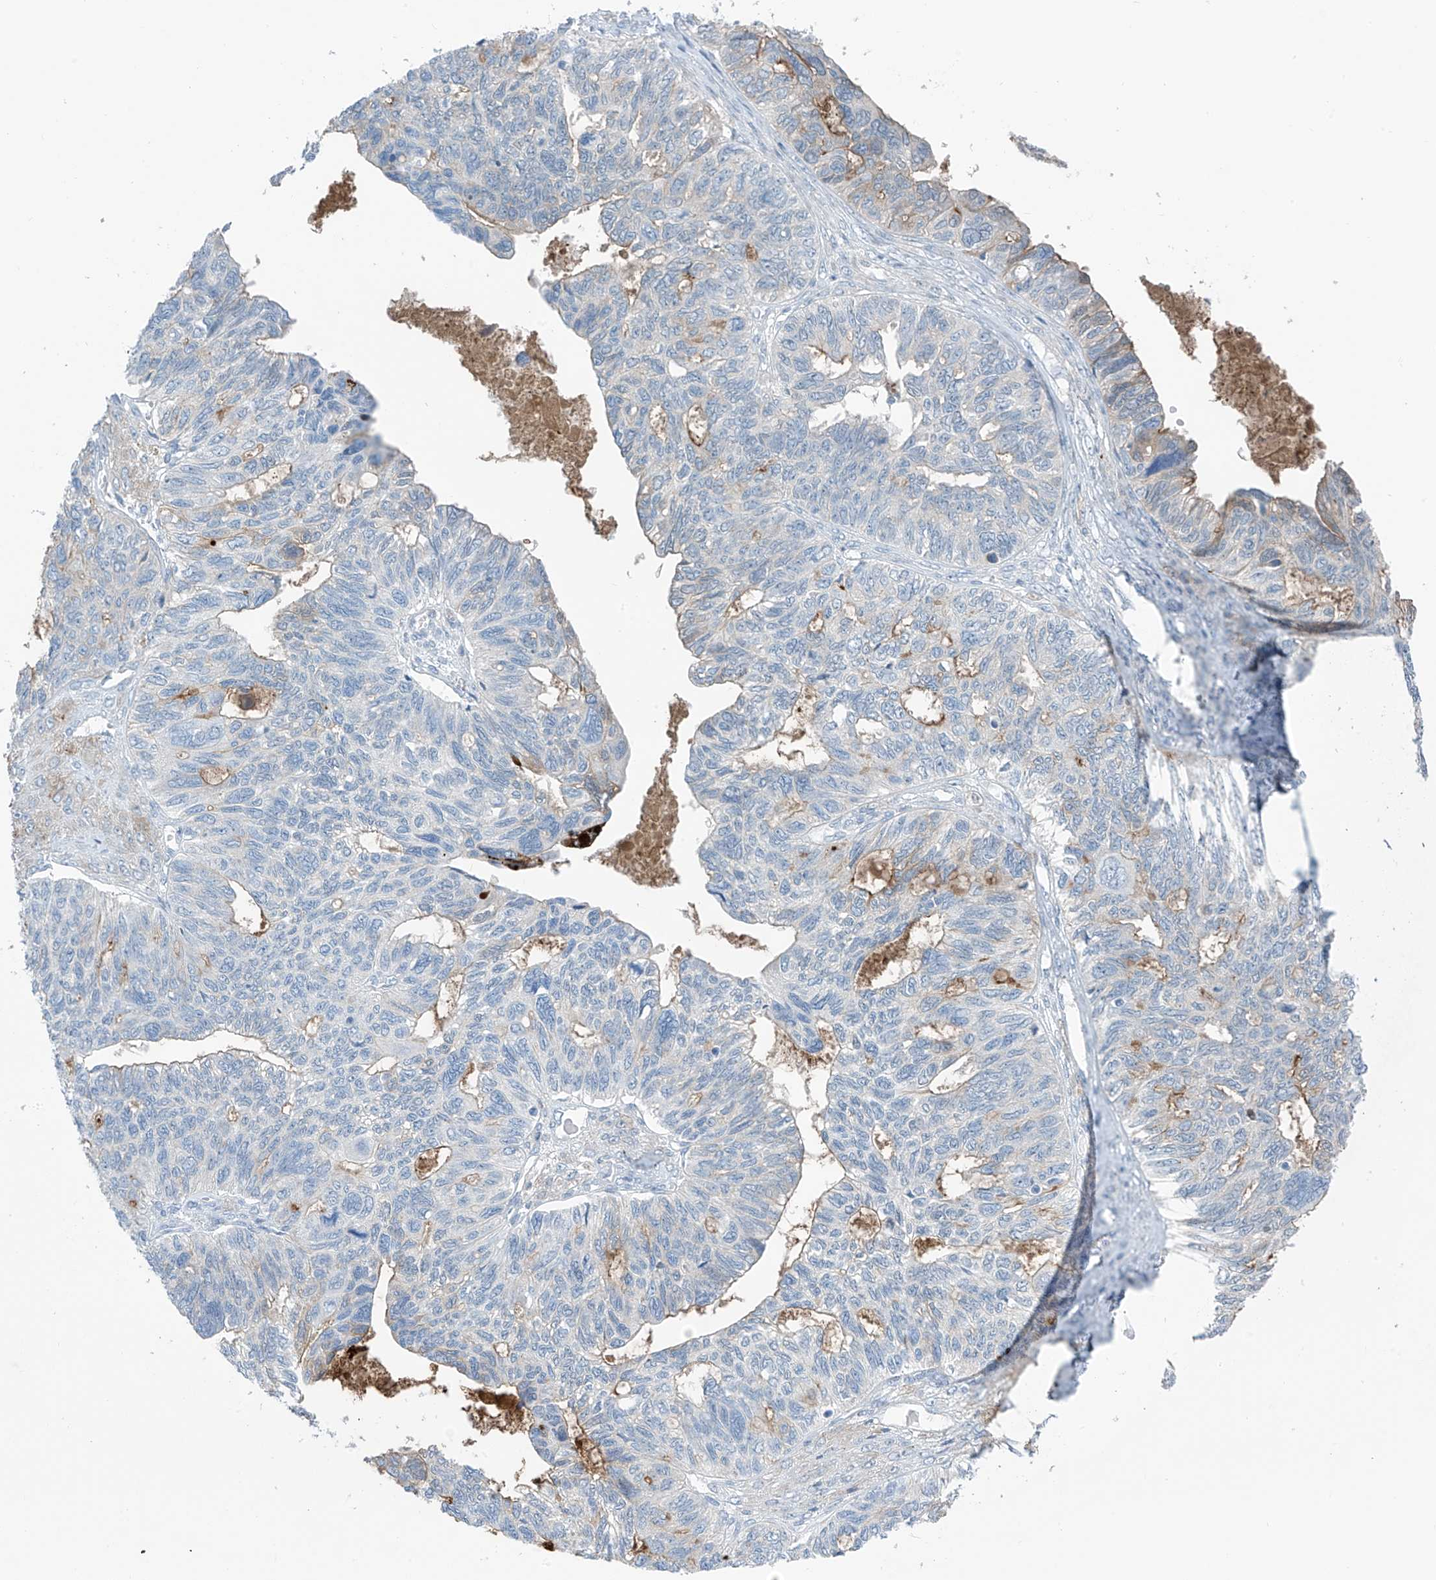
{"staining": {"intensity": "negative", "quantity": "none", "location": "none"}, "tissue": "ovarian cancer", "cell_type": "Tumor cells", "image_type": "cancer", "snomed": [{"axis": "morphology", "description": "Cystadenocarcinoma, serous, NOS"}, {"axis": "topography", "description": "Ovary"}], "caption": "Immunohistochemistry image of human ovarian serous cystadenocarcinoma stained for a protein (brown), which reveals no positivity in tumor cells. The staining was performed using DAB to visualize the protein expression in brown, while the nuclei were stained in blue with hematoxylin (Magnification: 20x).", "gene": "ZNF793", "patient": {"sex": "female", "age": 79}}